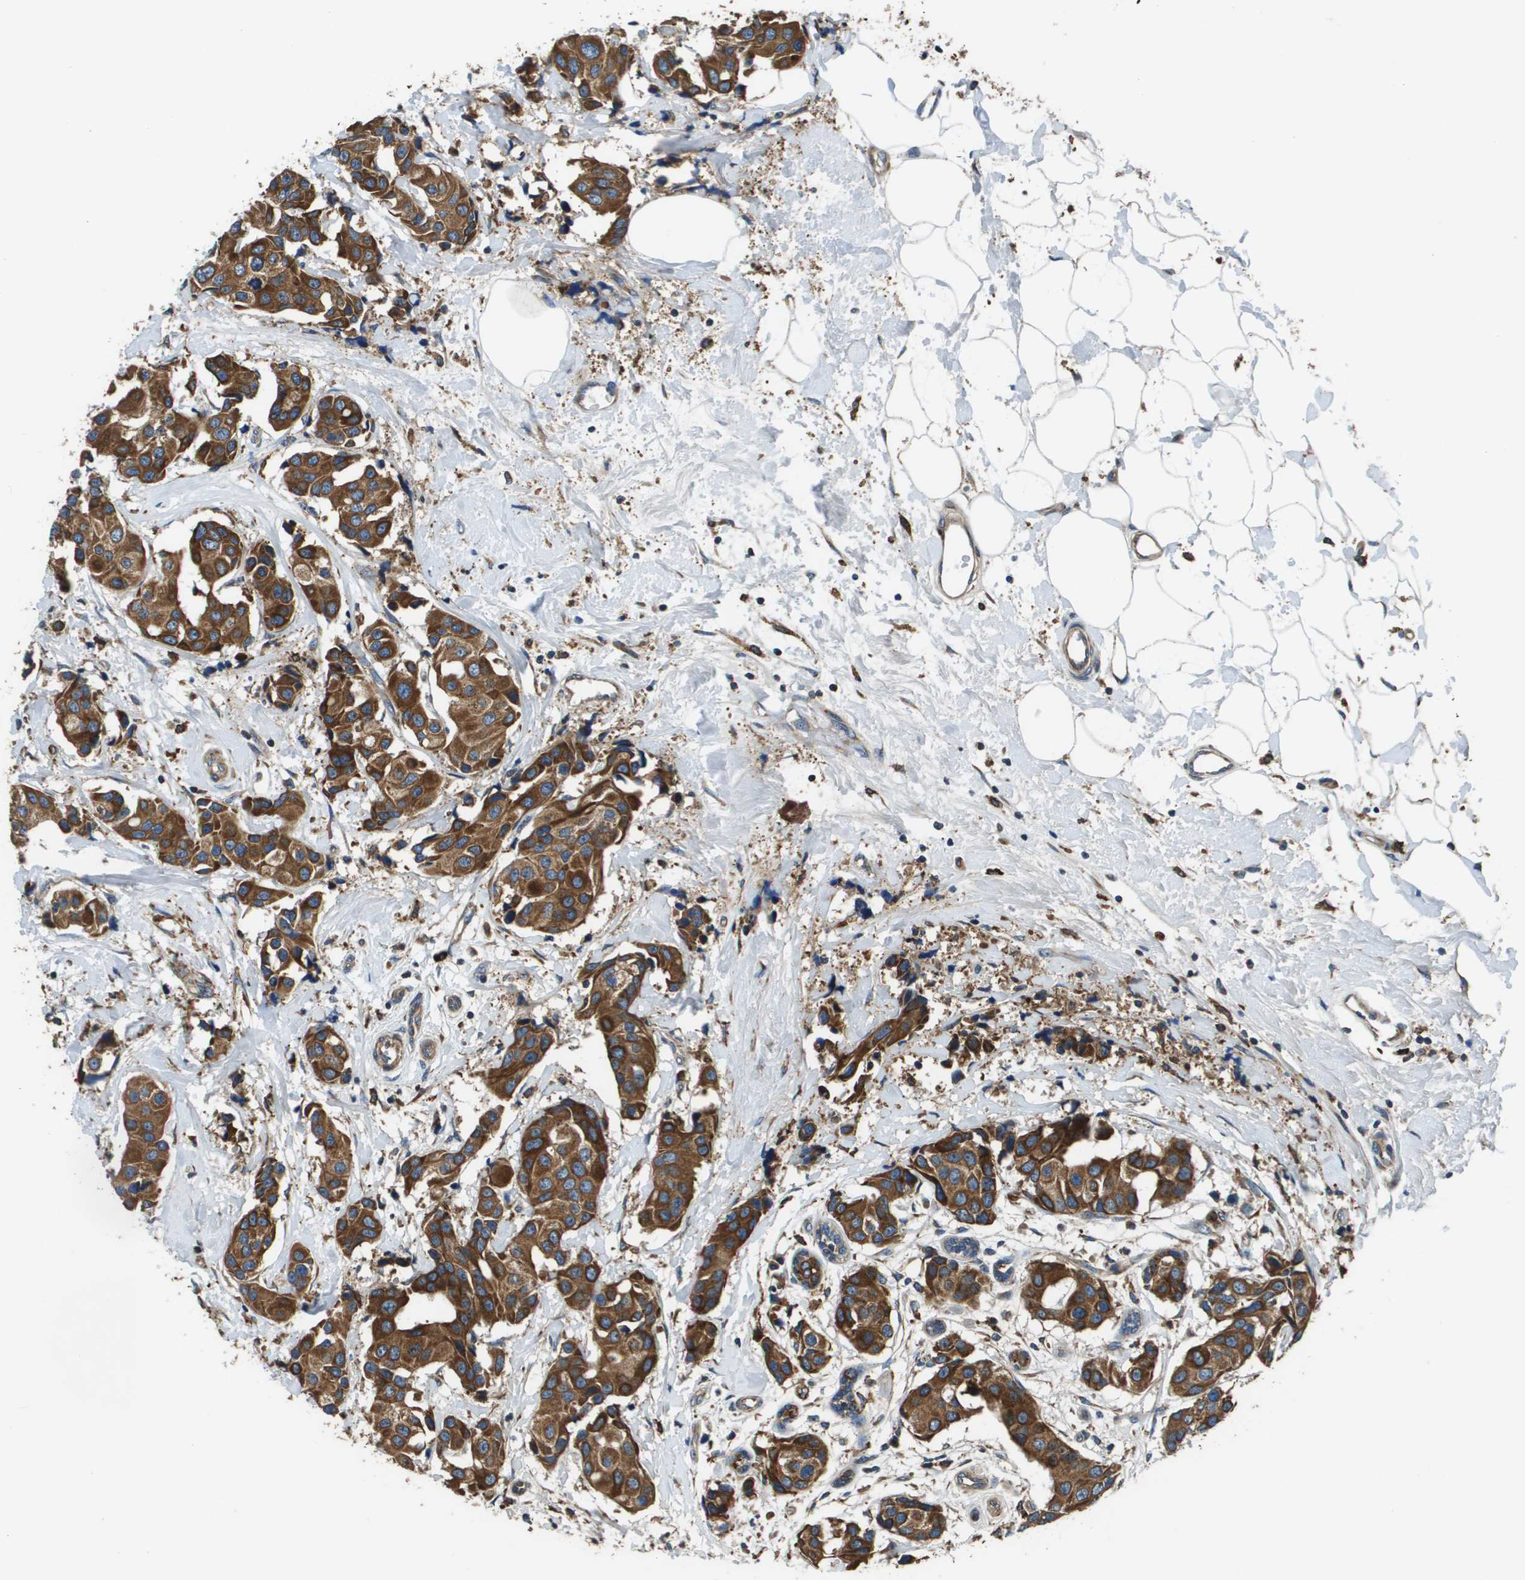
{"staining": {"intensity": "strong", "quantity": ">75%", "location": "cytoplasmic/membranous"}, "tissue": "breast cancer", "cell_type": "Tumor cells", "image_type": "cancer", "snomed": [{"axis": "morphology", "description": "Normal tissue, NOS"}, {"axis": "morphology", "description": "Duct carcinoma"}, {"axis": "topography", "description": "Breast"}], "caption": "DAB immunohistochemical staining of breast invasive ductal carcinoma exhibits strong cytoplasmic/membranous protein positivity in approximately >75% of tumor cells.", "gene": "CNPY3", "patient": {"sex": "female", "age": 39}}